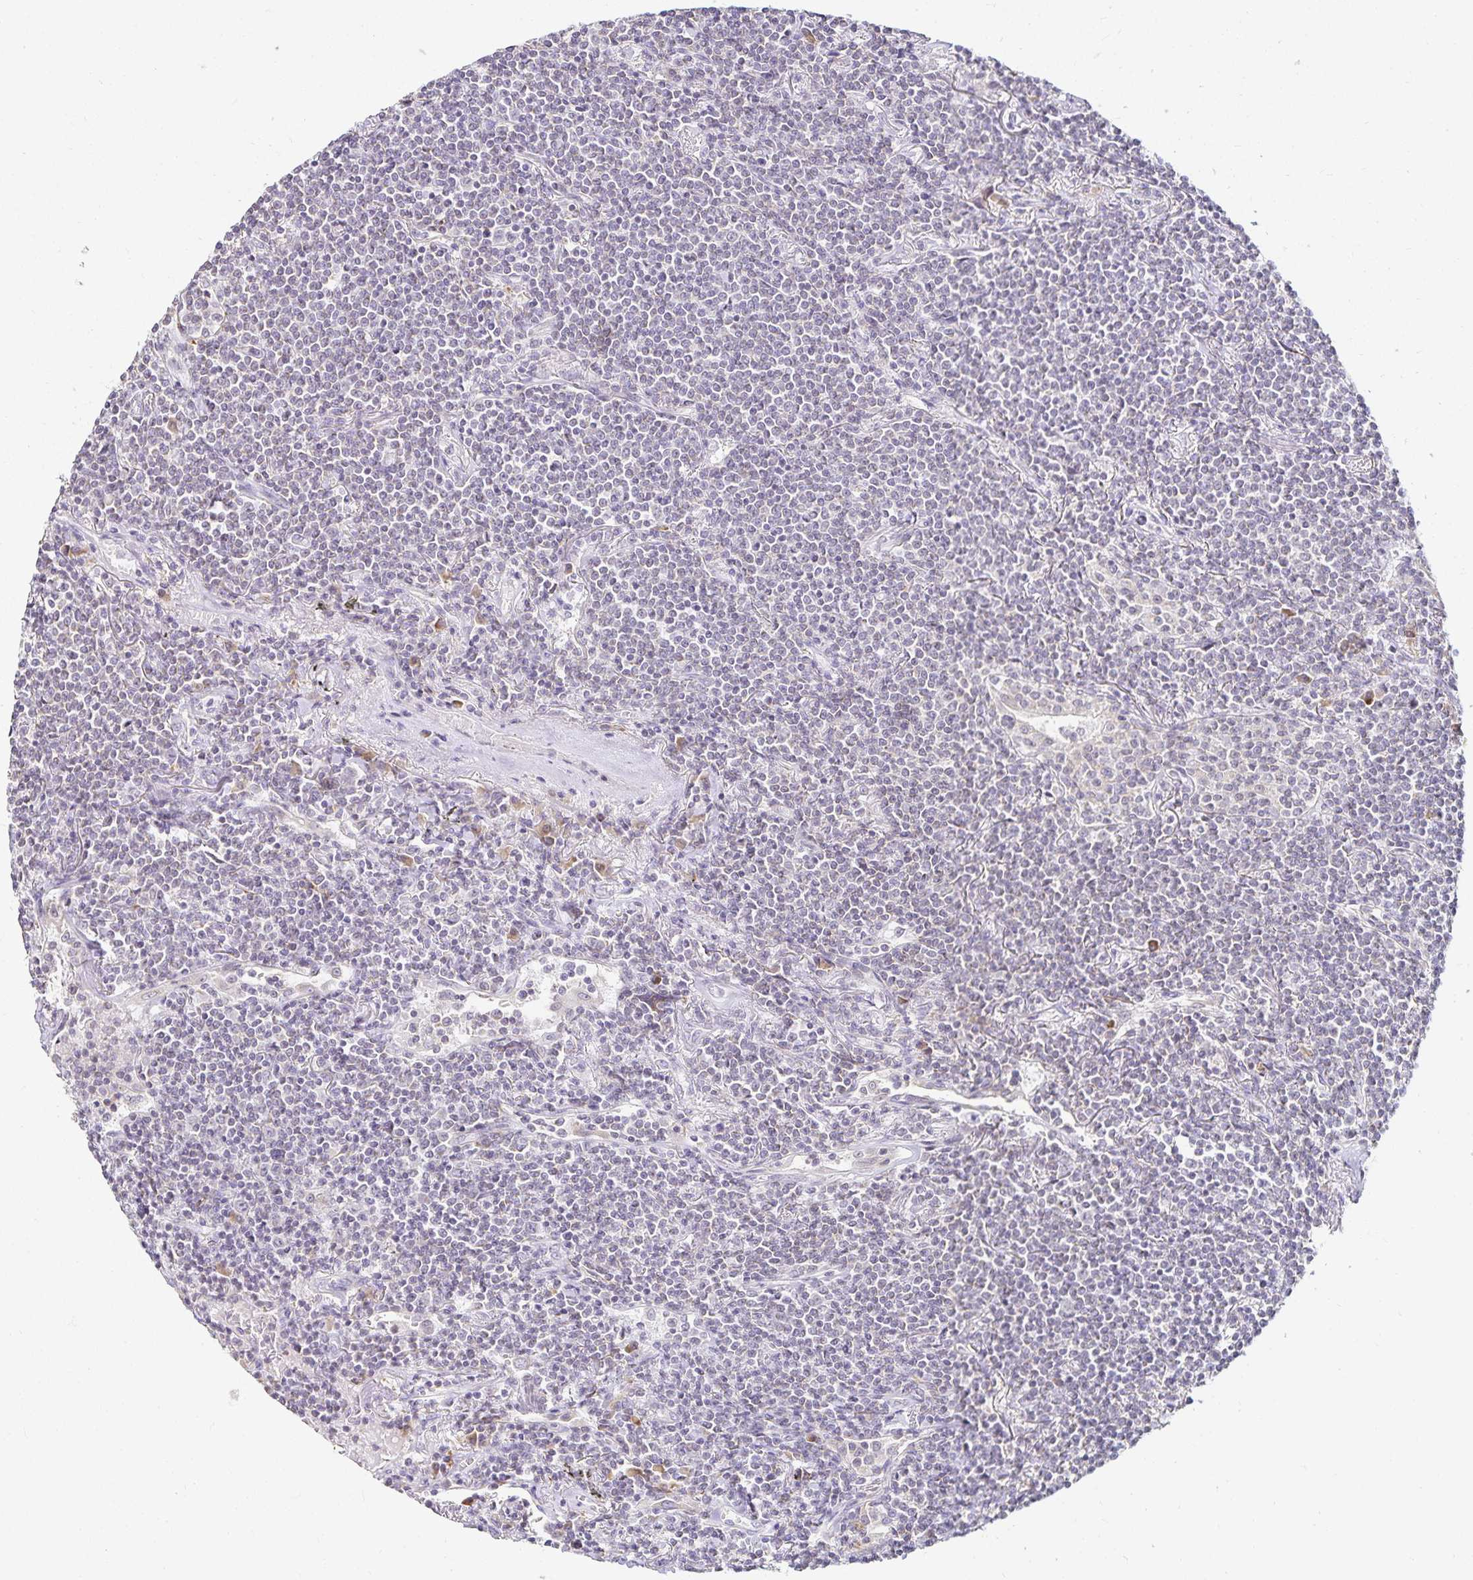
{"staining": {"intensity": "negative", "quantity": "none", "location": "none"}, "tissue": "lymphoma", "cell_type": "Tumor cells", "image_type": "cancer", "snomed": [{"axis": "morphology", "description": "Malignant lymphoma, non-Hodgkin's type, Low grade"}, {"axis": "topography", "description": "Lung"}], "caption": "Tumor cells are negative for protein expression in human malignant lymphoma, non-Hodgkin's type (low-grade).", "gene": "GP2", "patient": {"sex": "female", "age": 71}}